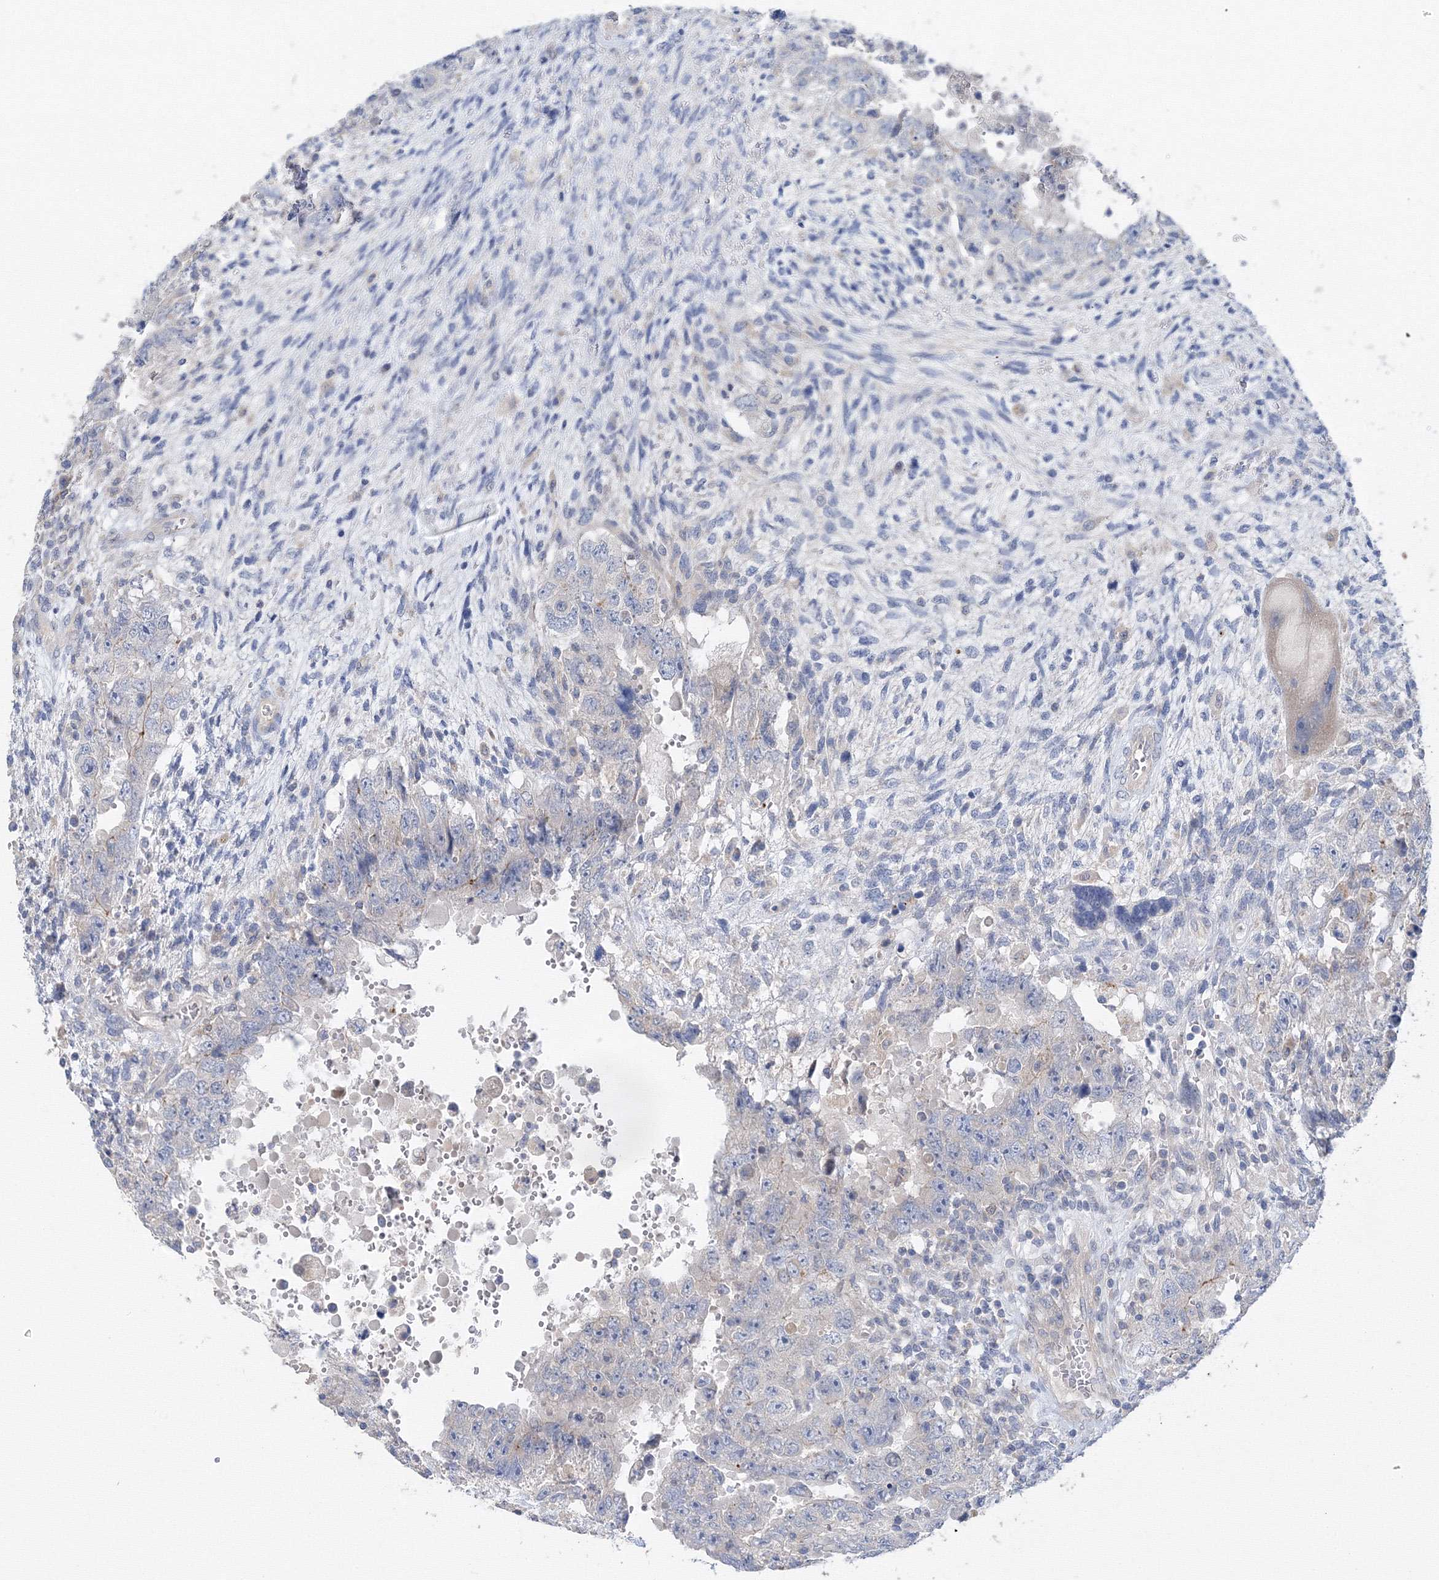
{"staining": {"intensity": "negative", "quantity": "none", "location": "none"}, "tissue": "testis cancer", "cell_type": "Tumor cells", "image_type": "cancer", "snomed": [{"axis": "morphology", "description": "Carcinoma, Embryonal, NOS"}, {"axis": "topography", "description": "Testis"}], "caption": "High magnification brightfield microscopy of testis embryonal carcinoma stained with DAB (3,3'-diaminobenzidine) (brown) and counterstained with hematoxylin (blue): tumor cells show no significant positivity.", "gene": "DIS3L2", "patient": {"sex": "male", "age": 26}}